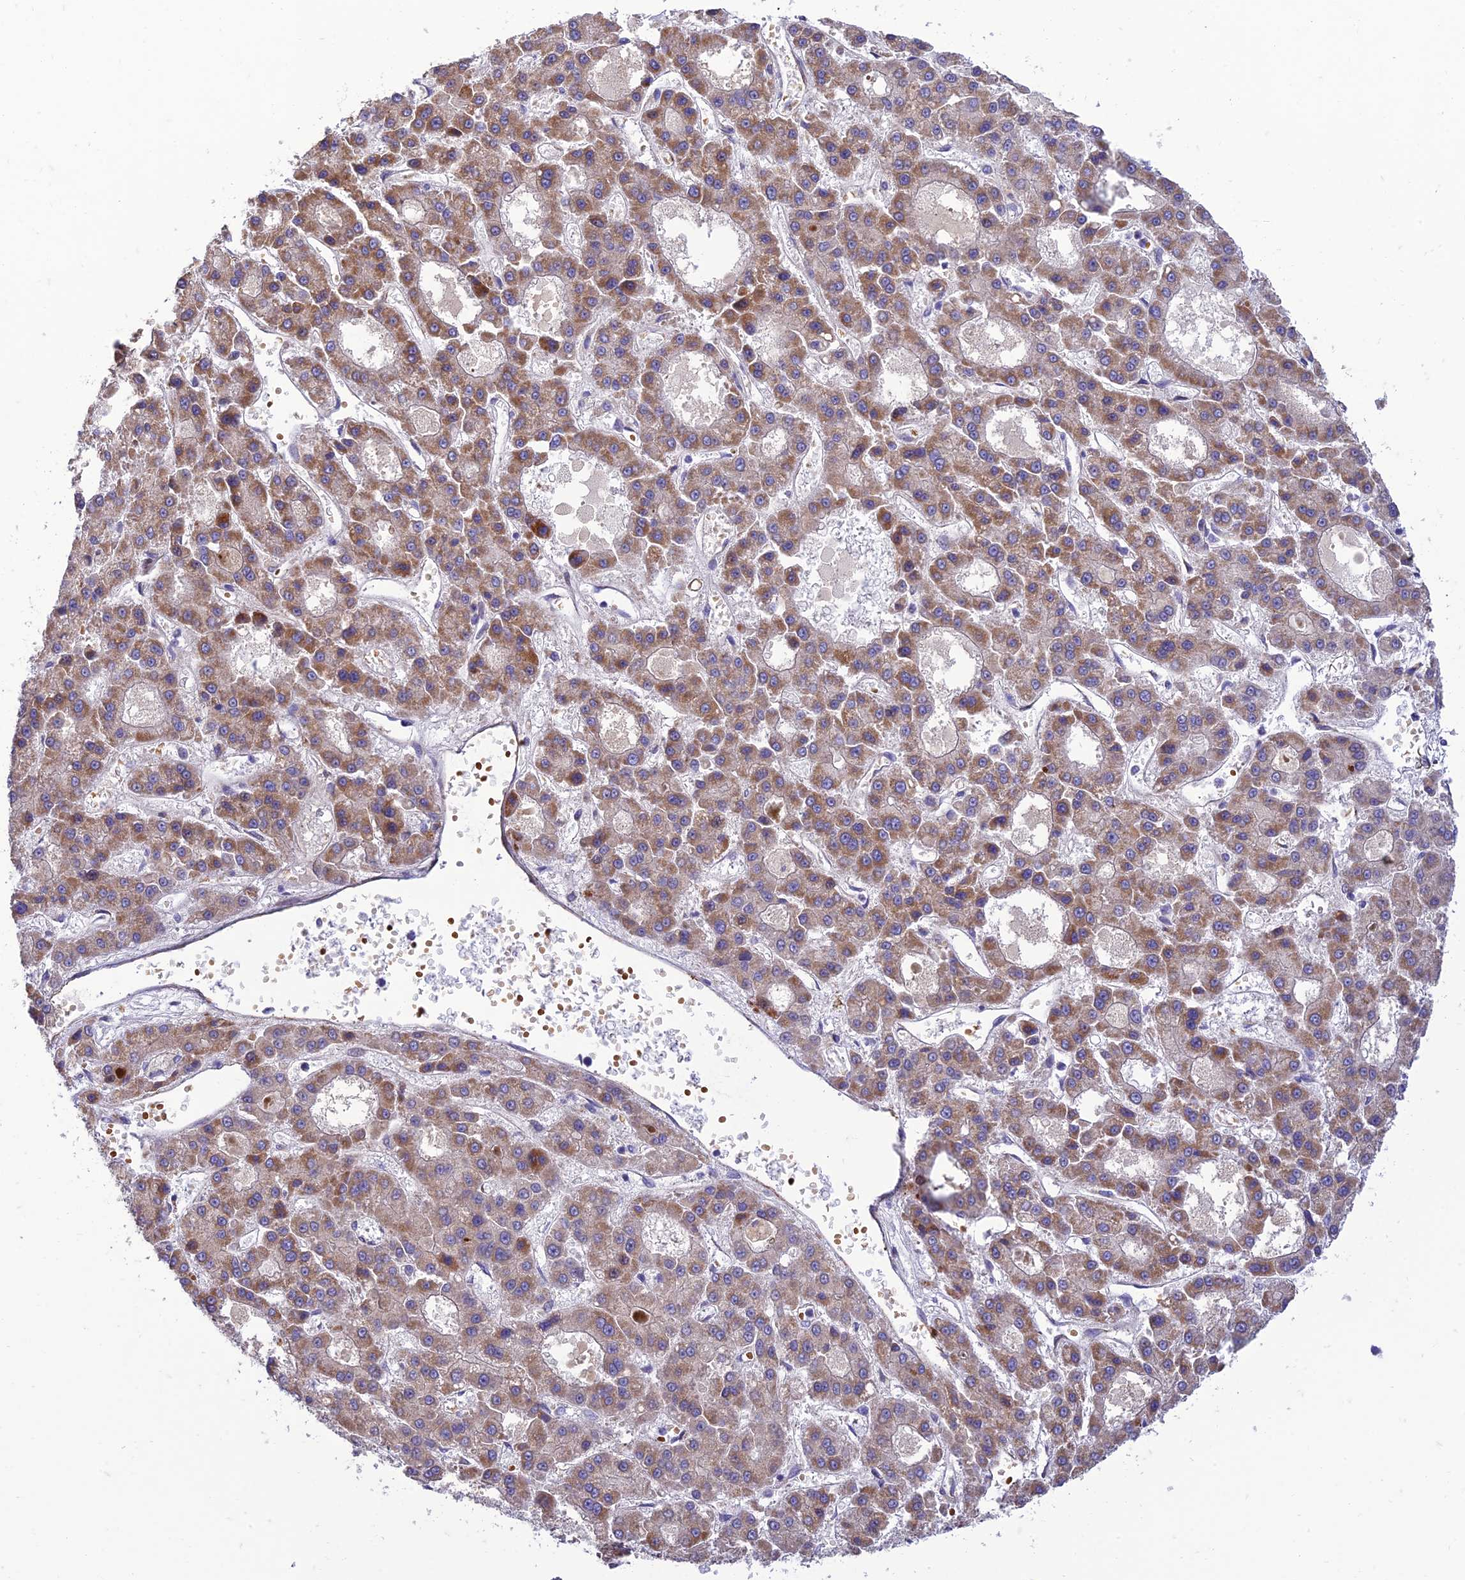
{"staining": {"intensity": "strong", "quantity": "25%-75%", "location": "cytoplasmic/membranous"}, "tissue": "liver cancer", "cell_type": "Tumor cells", "image_type": "cancer", "snomed": [{"axis": "morphology", "description": "Carcinoma, Hepatocellular, NOS"}, {"axis": "topography", "description": "Liver"}], "caption": "High-magnification brightfield microscopy of liver cancer (hepatocellular carcinoma) stained with DAB (brown) and counterstained with hematoxylin (blue). tumor cells exhibit strong cytoplasmic/membranous staining is appreciated in about25%-75% of cells.", "gene": "SEL1L3", "patient": {"sex": "male", "age": 70}}